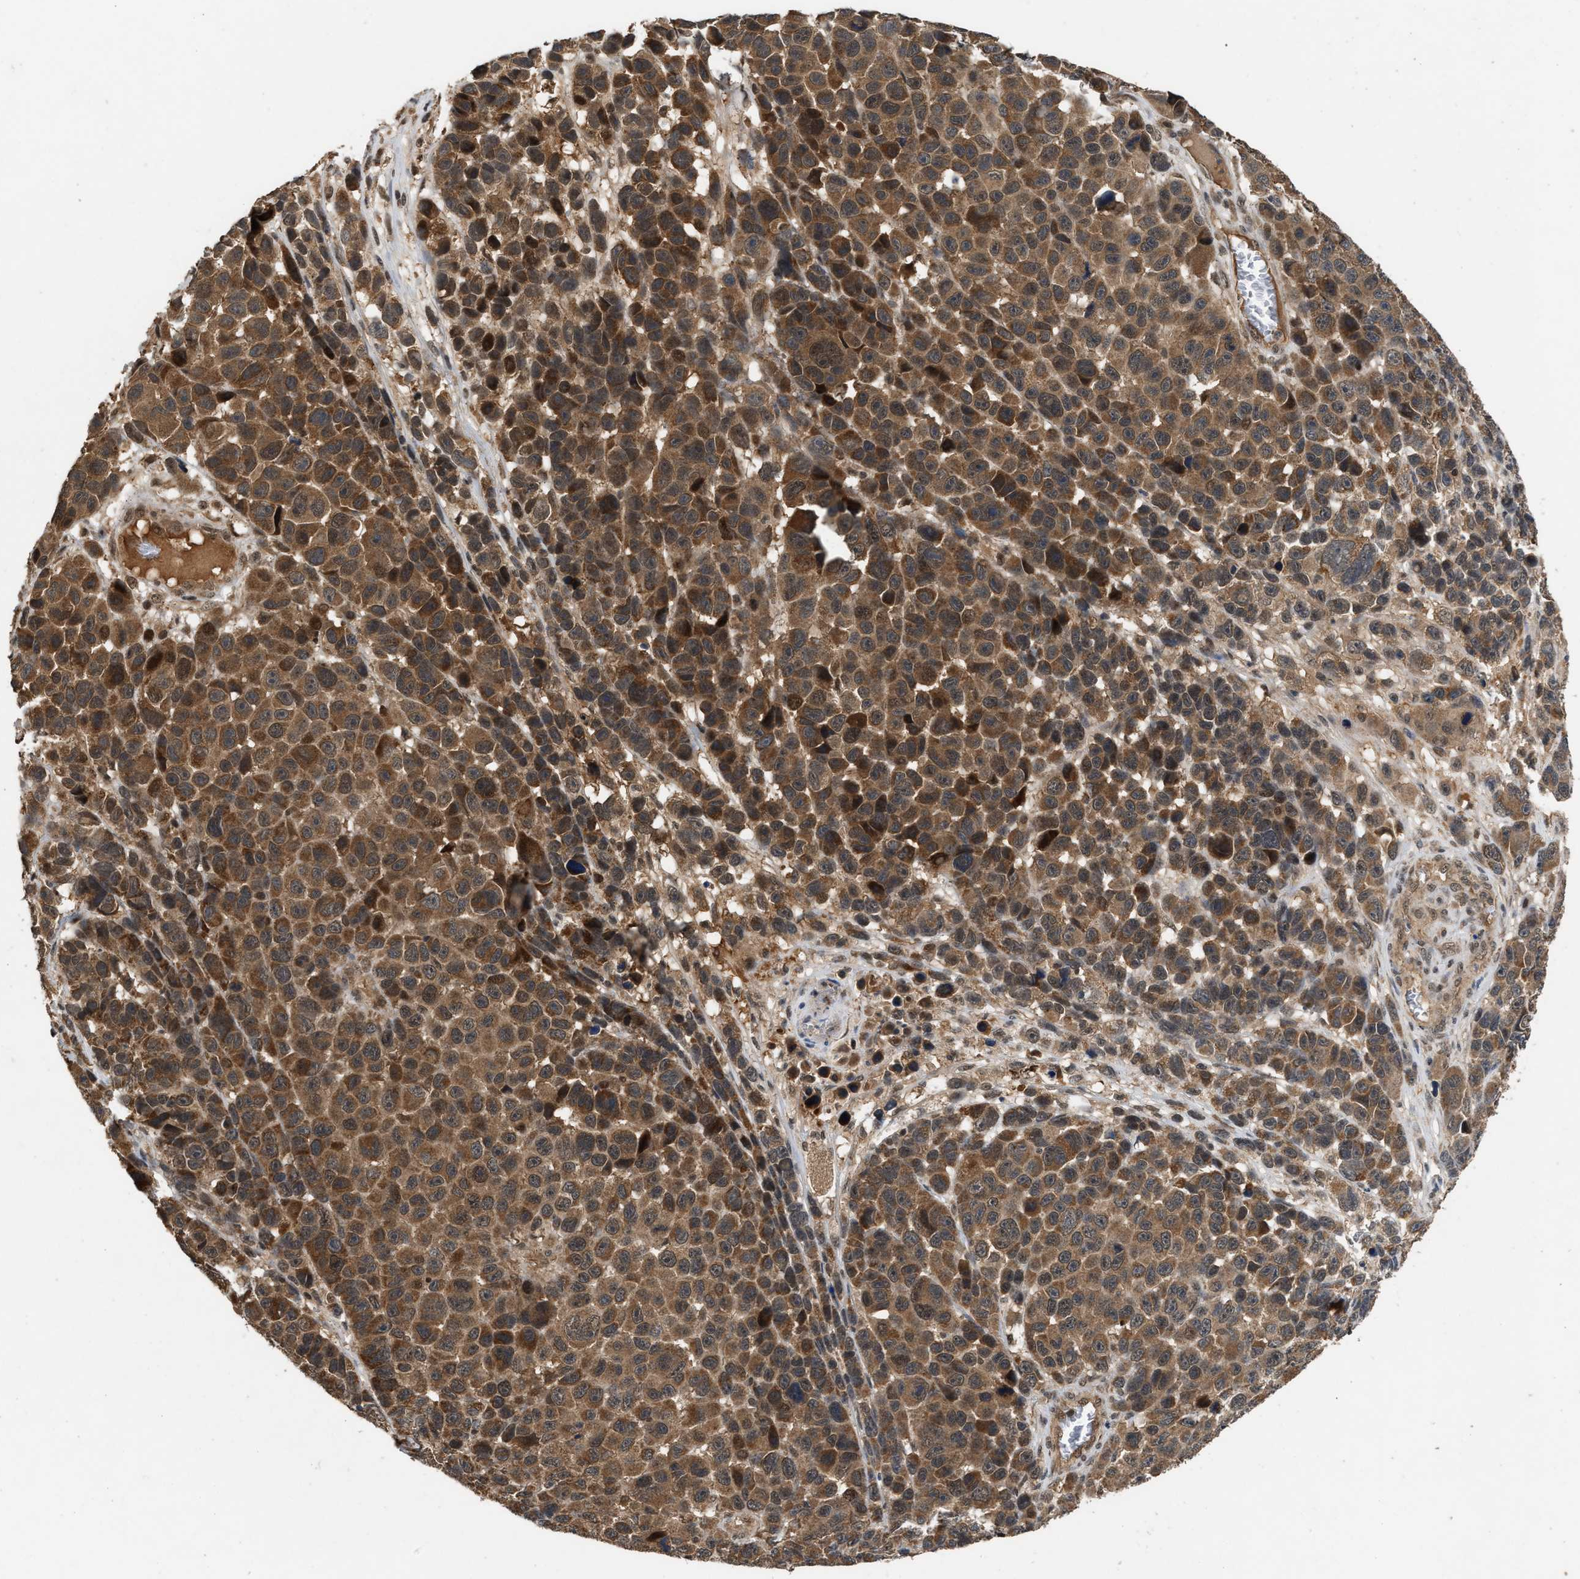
{"staining": {"intensity": "moderate", "quantity": ">75%", "location": "cytoplasmic/membranous,nuclear"}, "tissue": "melanoma", "cell_type": "Tumor cells", "image_type": "cancer", "snomed": [{"axis": "morphology", "description": "Malignant melanoma, NOS"}, {"axis": "topography", "description": "Skin"}], "caption": "Immunohistochemical staining of melanoma demonstrates medium levels of moderate cytoplasmic/membranous and nuclear positivity in about >75% of tumor cells. (Brightfield microscopy of DAB IHC at high magnification).", "gene": "RUSC2", "patient": {"sex": "male", "age": 53}}